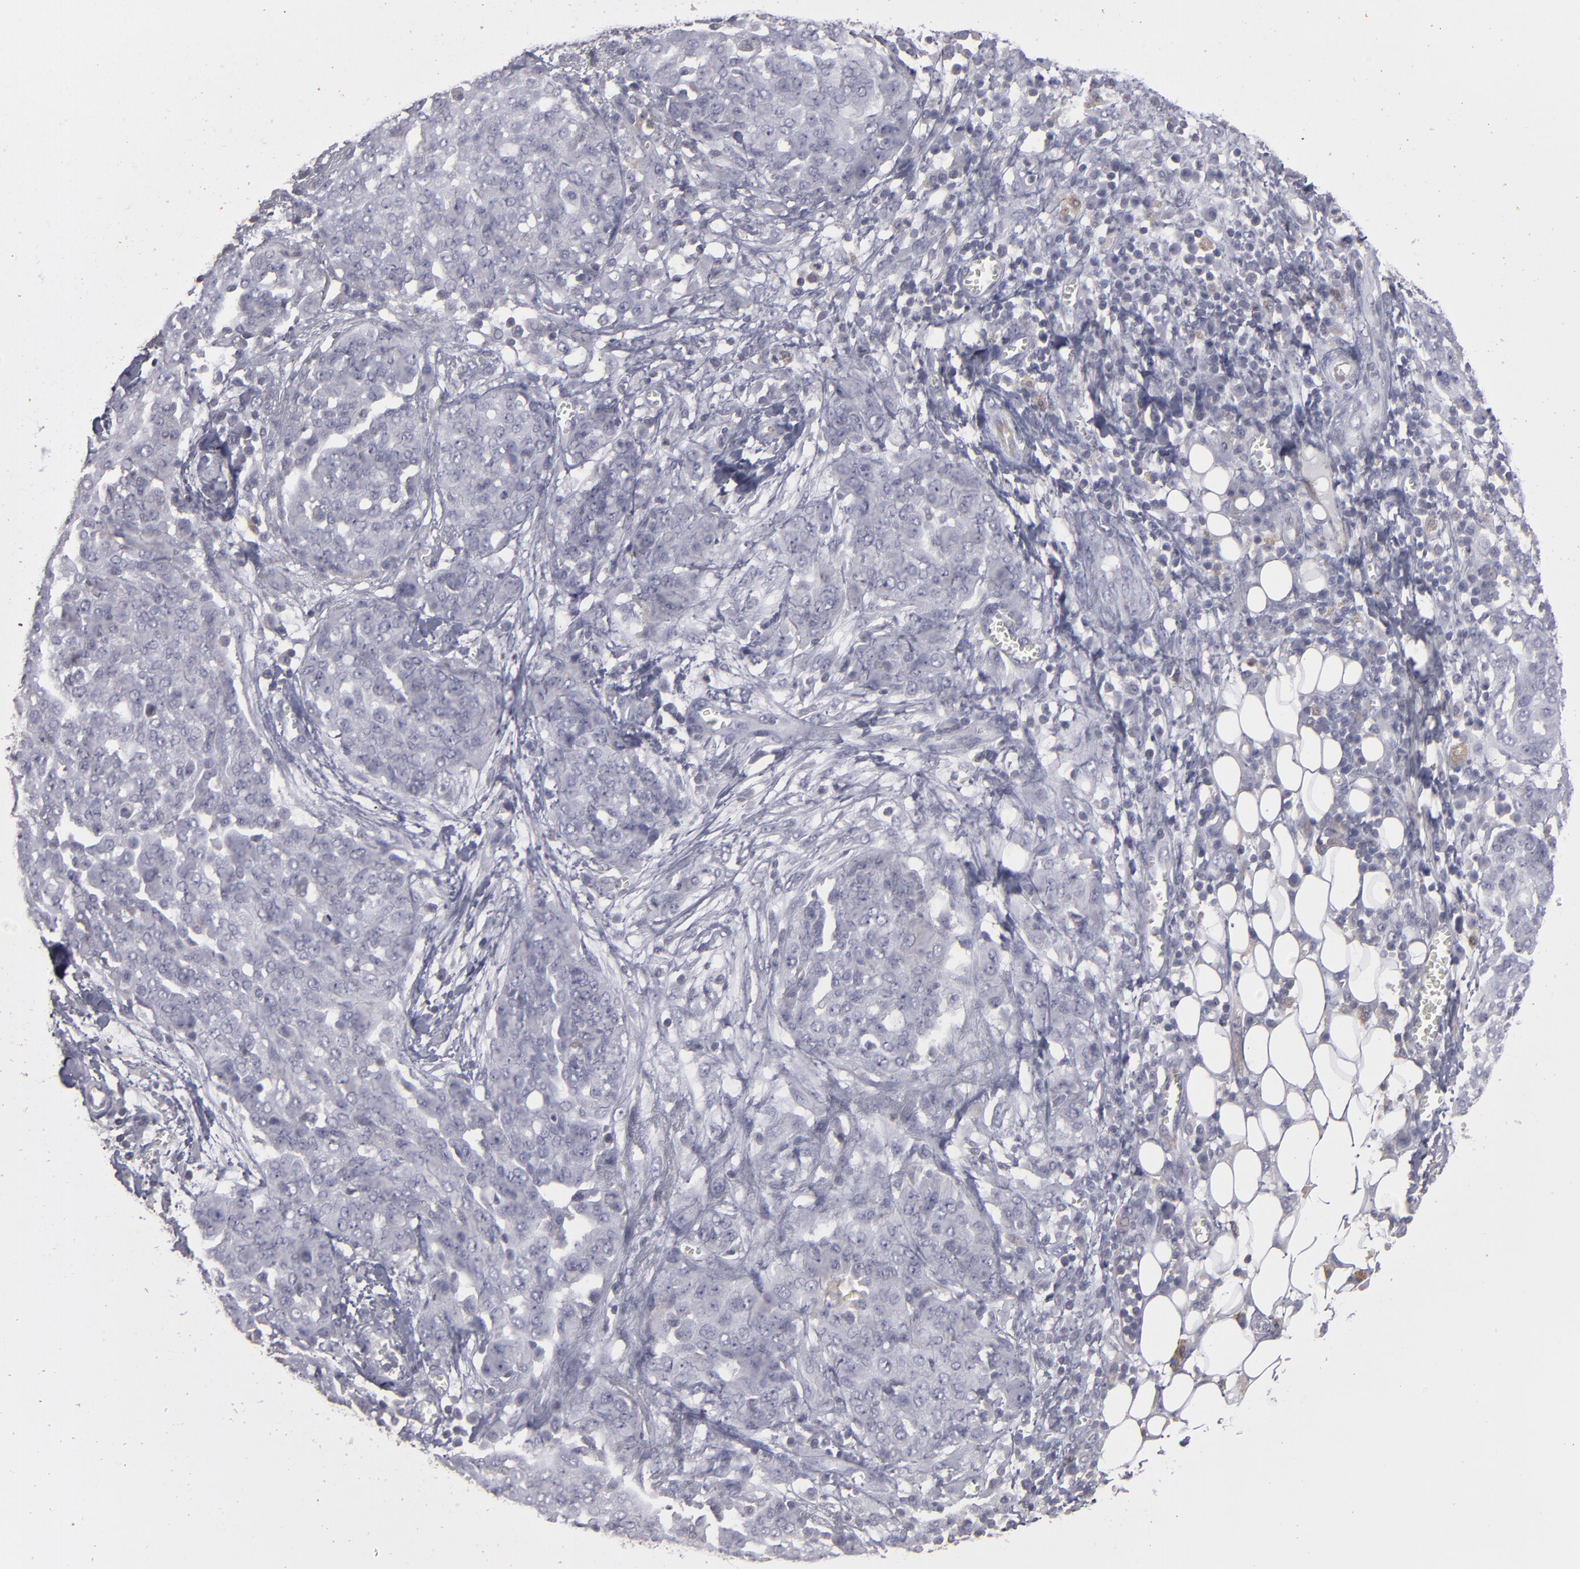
{"staining": {"intensity": "negative", "quantity": "none", "location": "none"}, "tissue": "ovarian cancer", "cell_type": "Tumor cells", "image_type": "cancer", "snomed": [{"axis": "morphology", "description": "Cystadenocarcinoma, serous, NOS"}, {"axis": "topography", "description": "Soft tissue"}, {"axis": "topography", "description": "Ovary"}], "caption": "DAB immunohistochemical staining of human ovarian cancer (serous cystadenocarcinoma) exhibits no significant positivity in tumor cells.", "gene": "SEMA3G", "patient": {"sex": "female", "age": 57}}